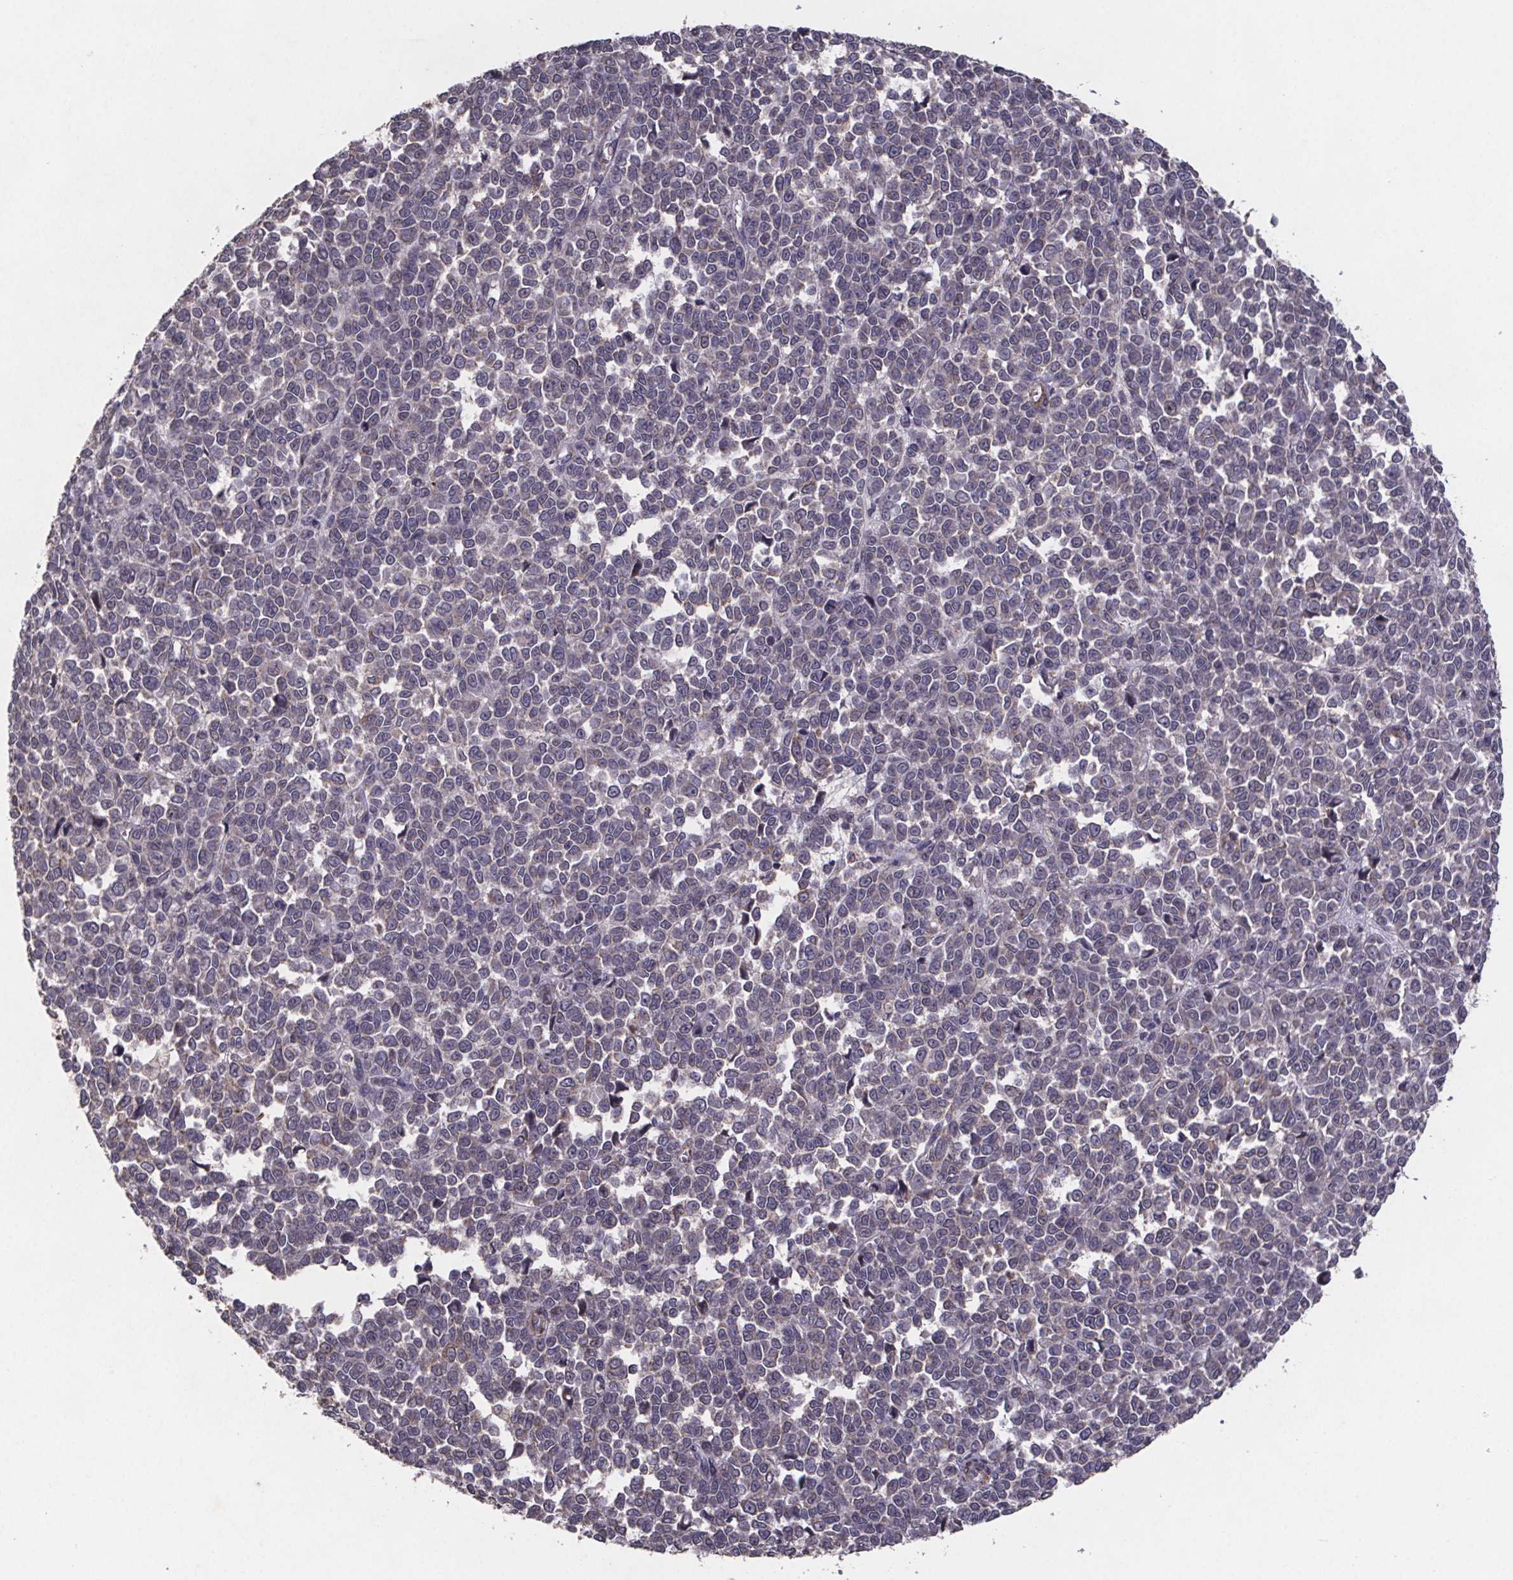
{"staining": {"intensity": "negative", "quantity": "none", "location": "none"}, "tissue": "melanoma", "cell_type": "Tumor cells", "image_type": "cancer", "snomed": [{"axis": "morphology", "description": "Malignant melanoma, NOS"}, {"axis": "topography", "description": "Skin"}], "caption": "IHC histopathology image of neoplastic tissue: malignant melanoma stained with DAB exhibits no significant protein expression in tumor cells.", "gene": "PALLD", "patient": {"sex": "female", "age": 95}}